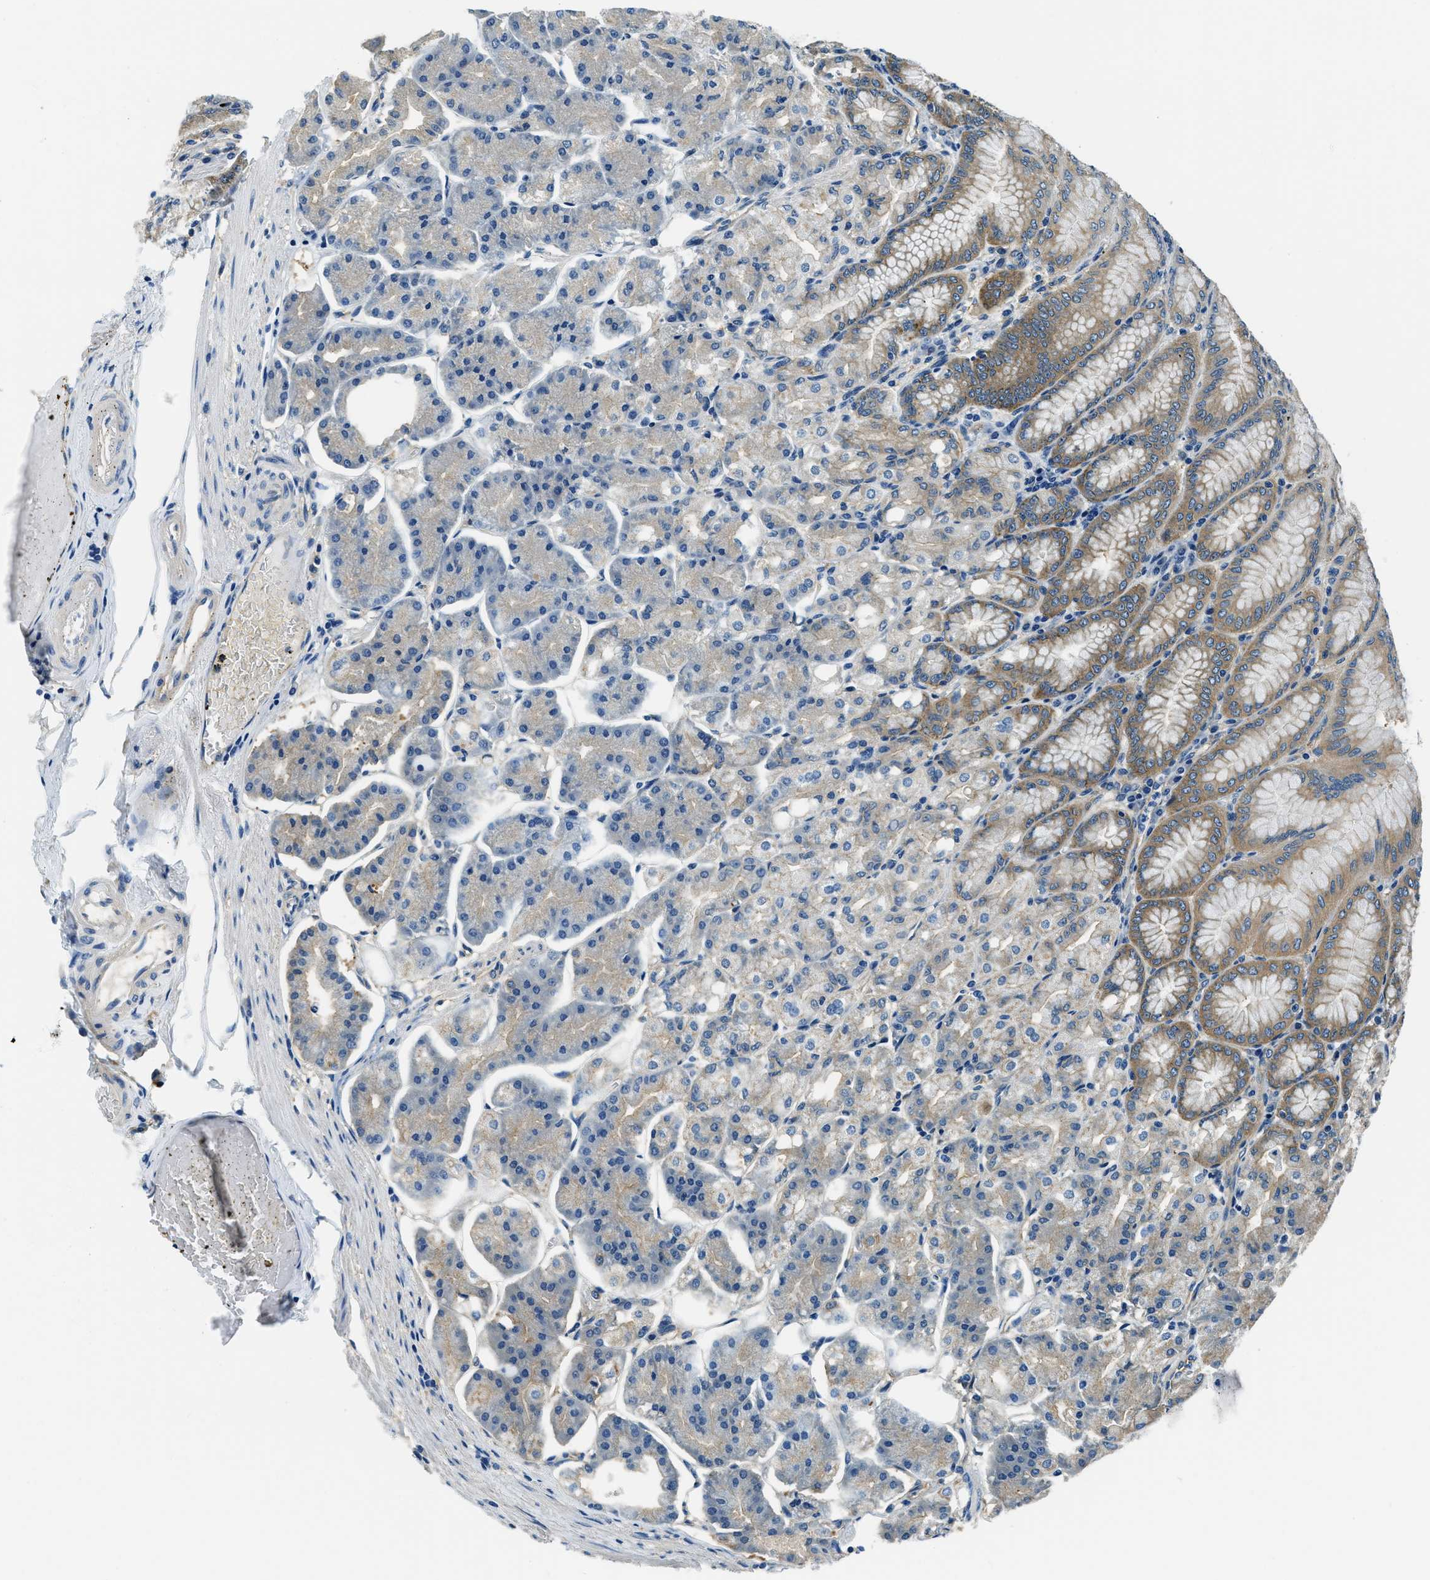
{"staining": {"intensity": "moderate", "quantity": "25%-75%", "location": "cytoplasmic/membranous"}, "tissue": "stomach", "cell_type": "Glandular cells", "image_type": "normal", "snomed": [{"axis": "morphology", "description": "Normal tissue, NOS"}, {"axis": "topography", "description": "Stomach, lower"}], "caption": "The photomicrograph reveals immunohistochemical staining of normal stomach. There is moderate cytoplasmic/membranous positivity is identified in about 25%-75% of glandular cells. Immunohistochemistry stains the protein in brown and the nuclei are stained blue.", "gene": "TWF1", "patient": {"sex": "male", "age": 71}}